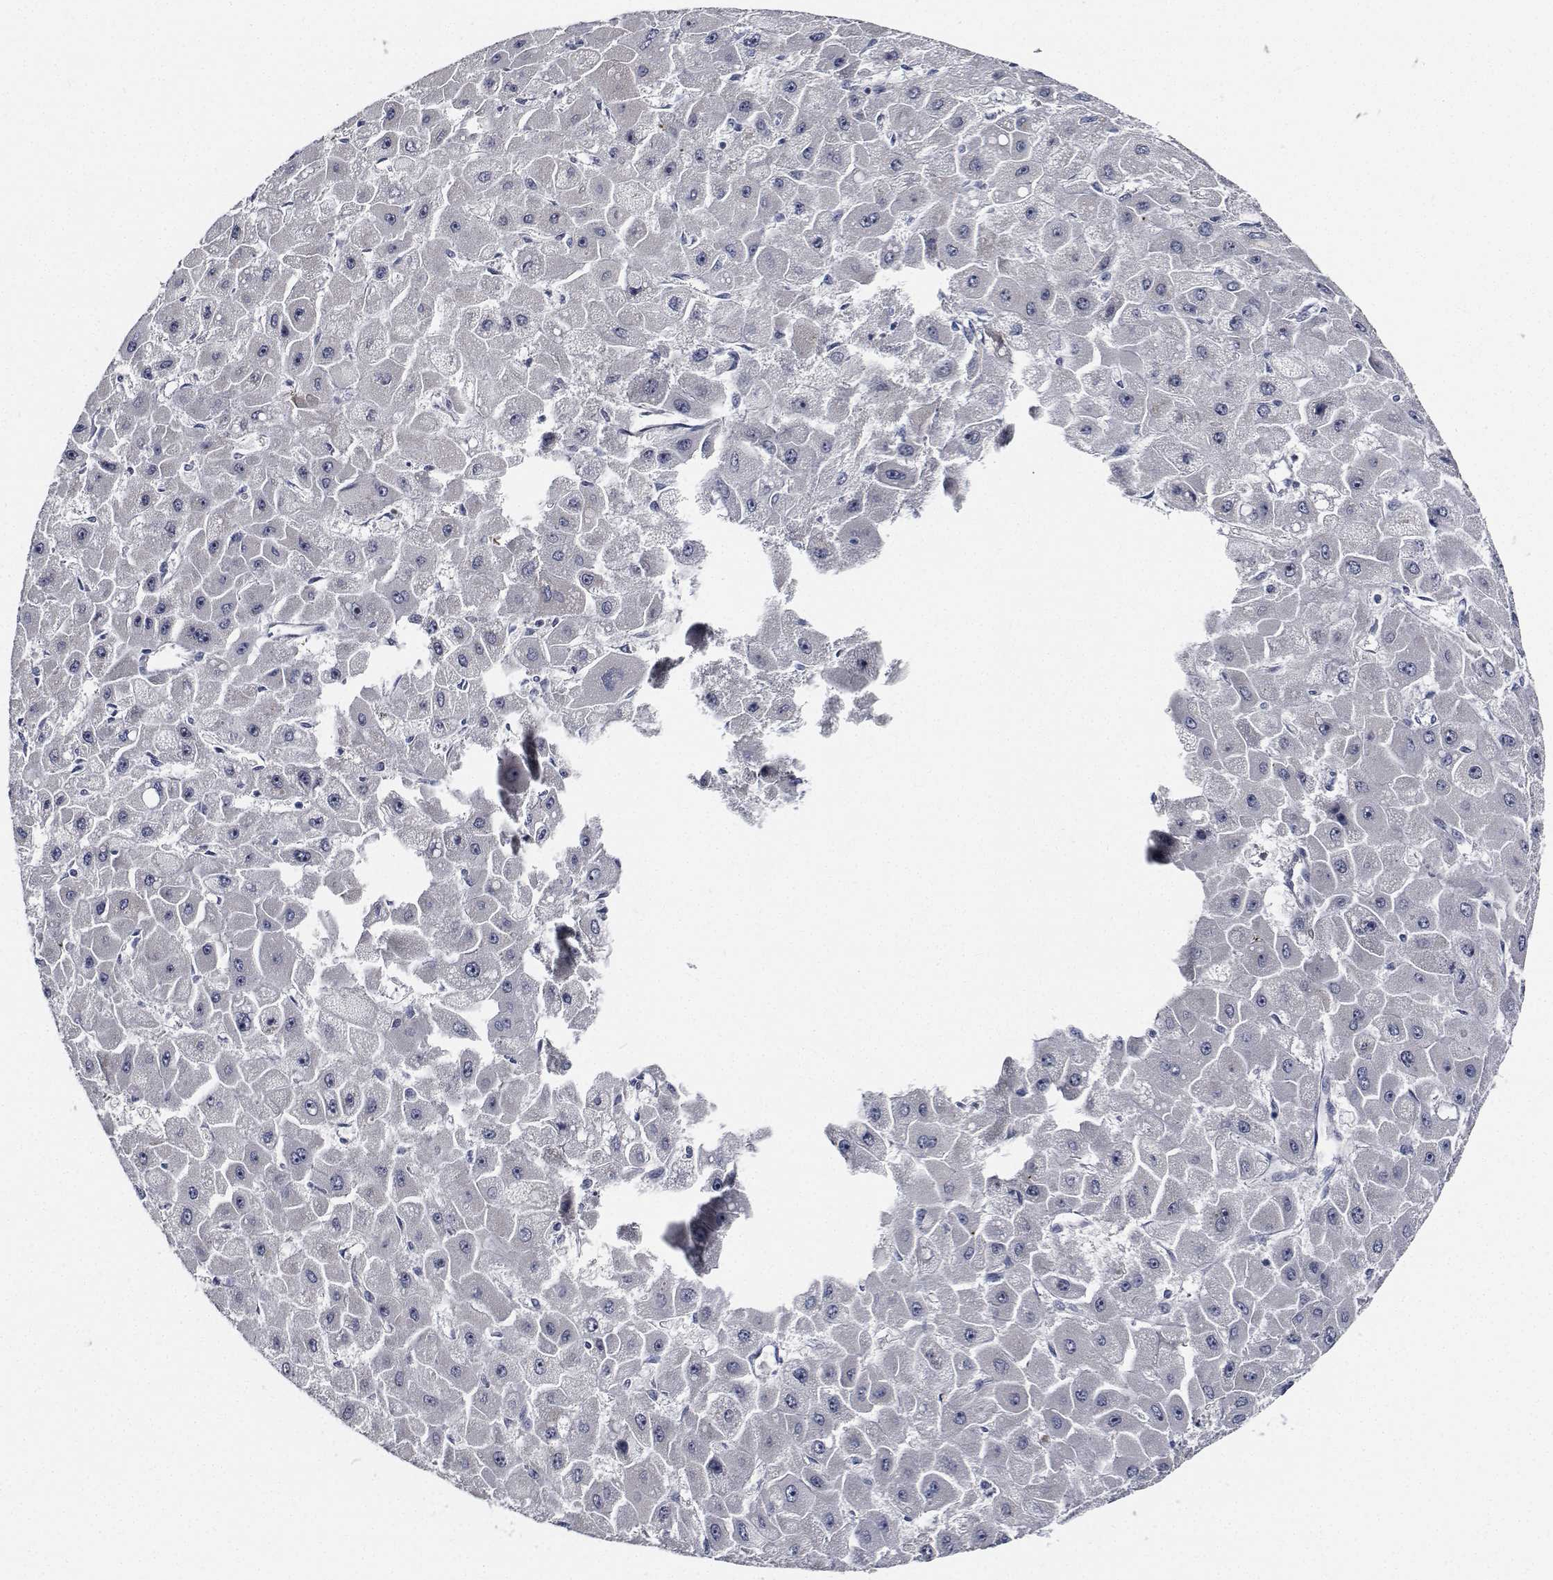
{"staining": {"intensity": "negative", "quantity": "none", "location": "none"}, "tissue": "liver cancer", "cell_type": "Tumor cells", "image_type": "cancer", "snomed": [{"axis": "morphology", "description": "Carcinoma, Hepatocellular, NOS"}, {"axis": "topography", "description": "Liver"}], "caption": "Immunohistochemistry (IHC) of human liver cancer exhibits no expression in tumor cells.", "gene": "NVL", "patient": {"sex": "female", "age": 25}}